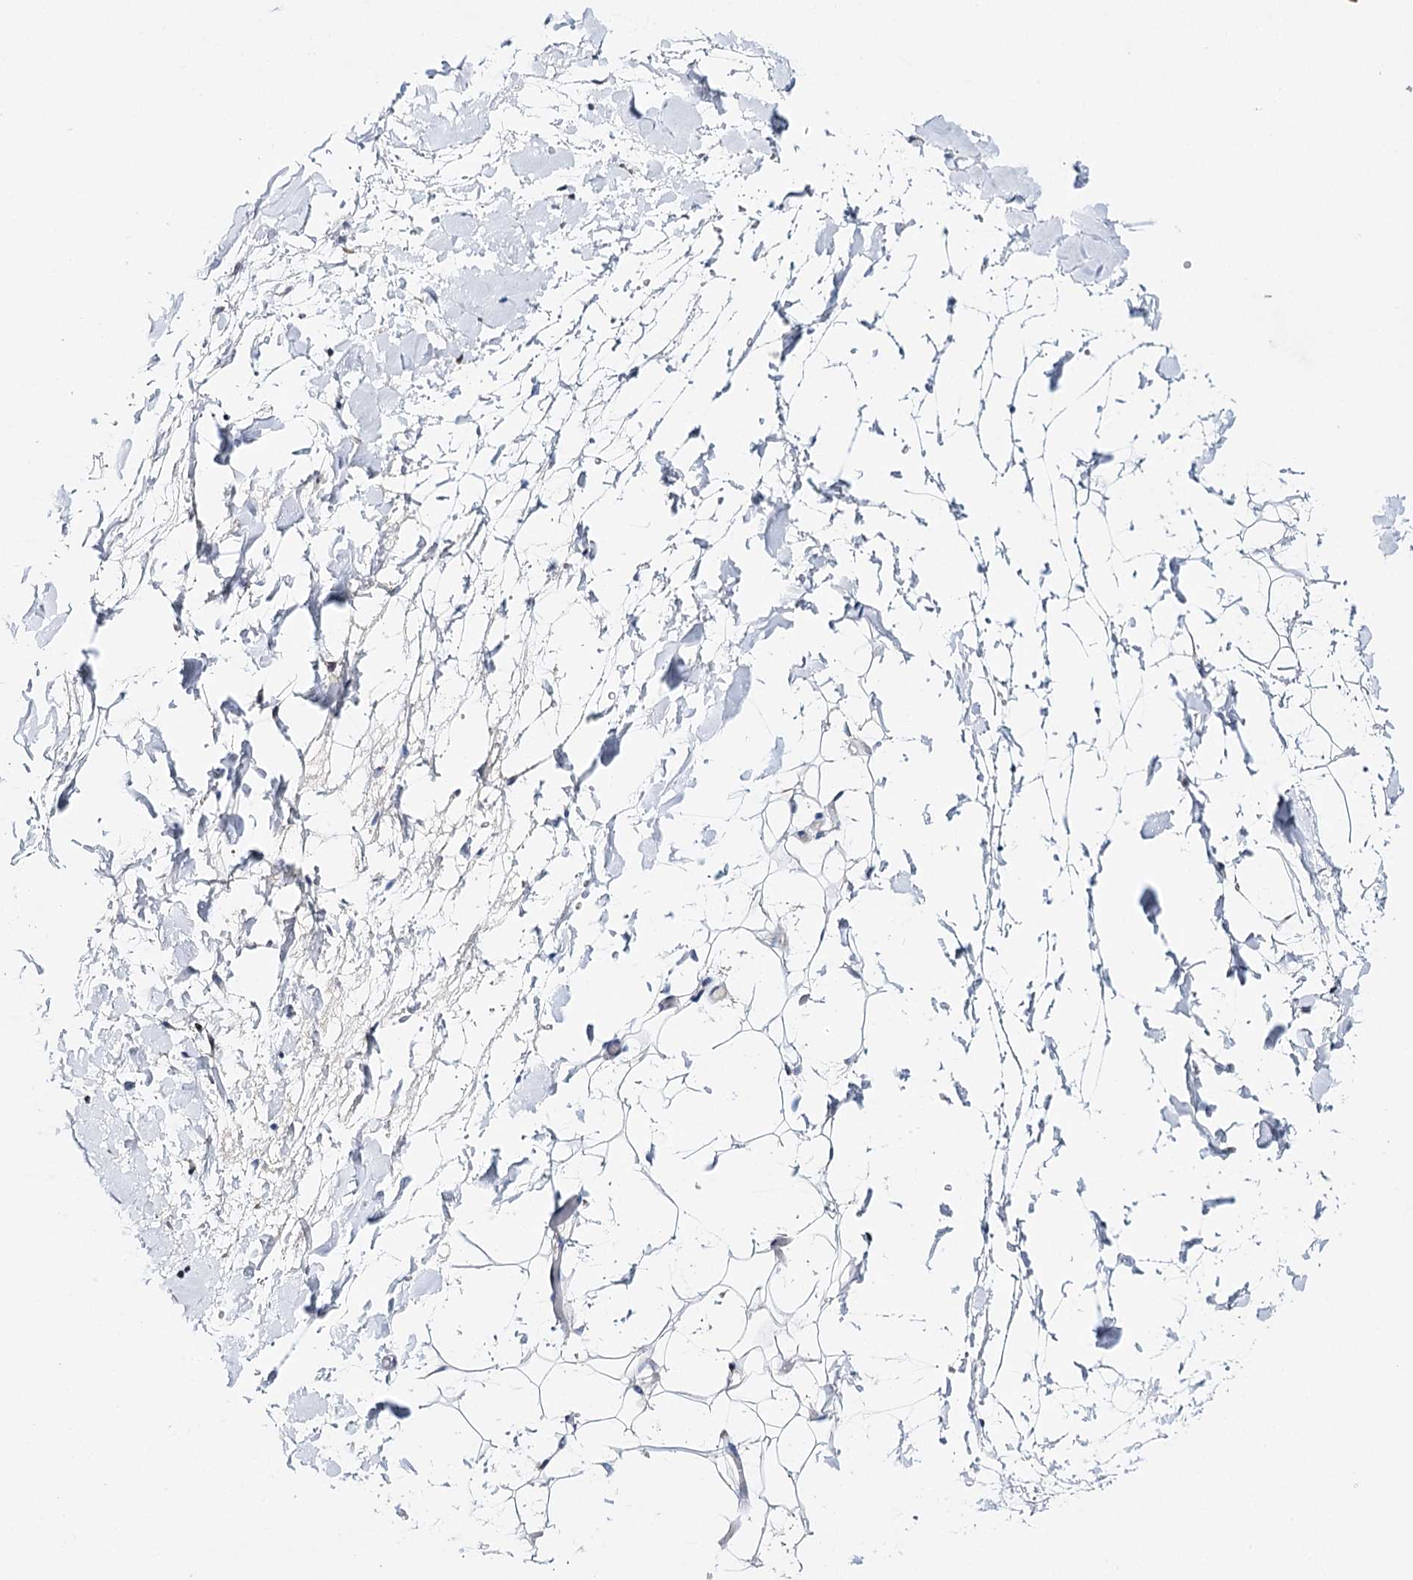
{"staining": {"intensity": "negative", "quantity": "none", "location": "none"}, "tissue": "adipose tissue", "cell_type": "Adipocytes", "image_type": "normal", "snomed": [{"axis": "morphology", "description": "Normal tissue, NOS"}, {"axis": "topography", "description": "Breast"}], "caption": "Protein analysis of benign adipose tissue reveals no significant positivity in adipocytes.", "gene": "CFAP46", "patient": {"sex": "female", "age": 26}}